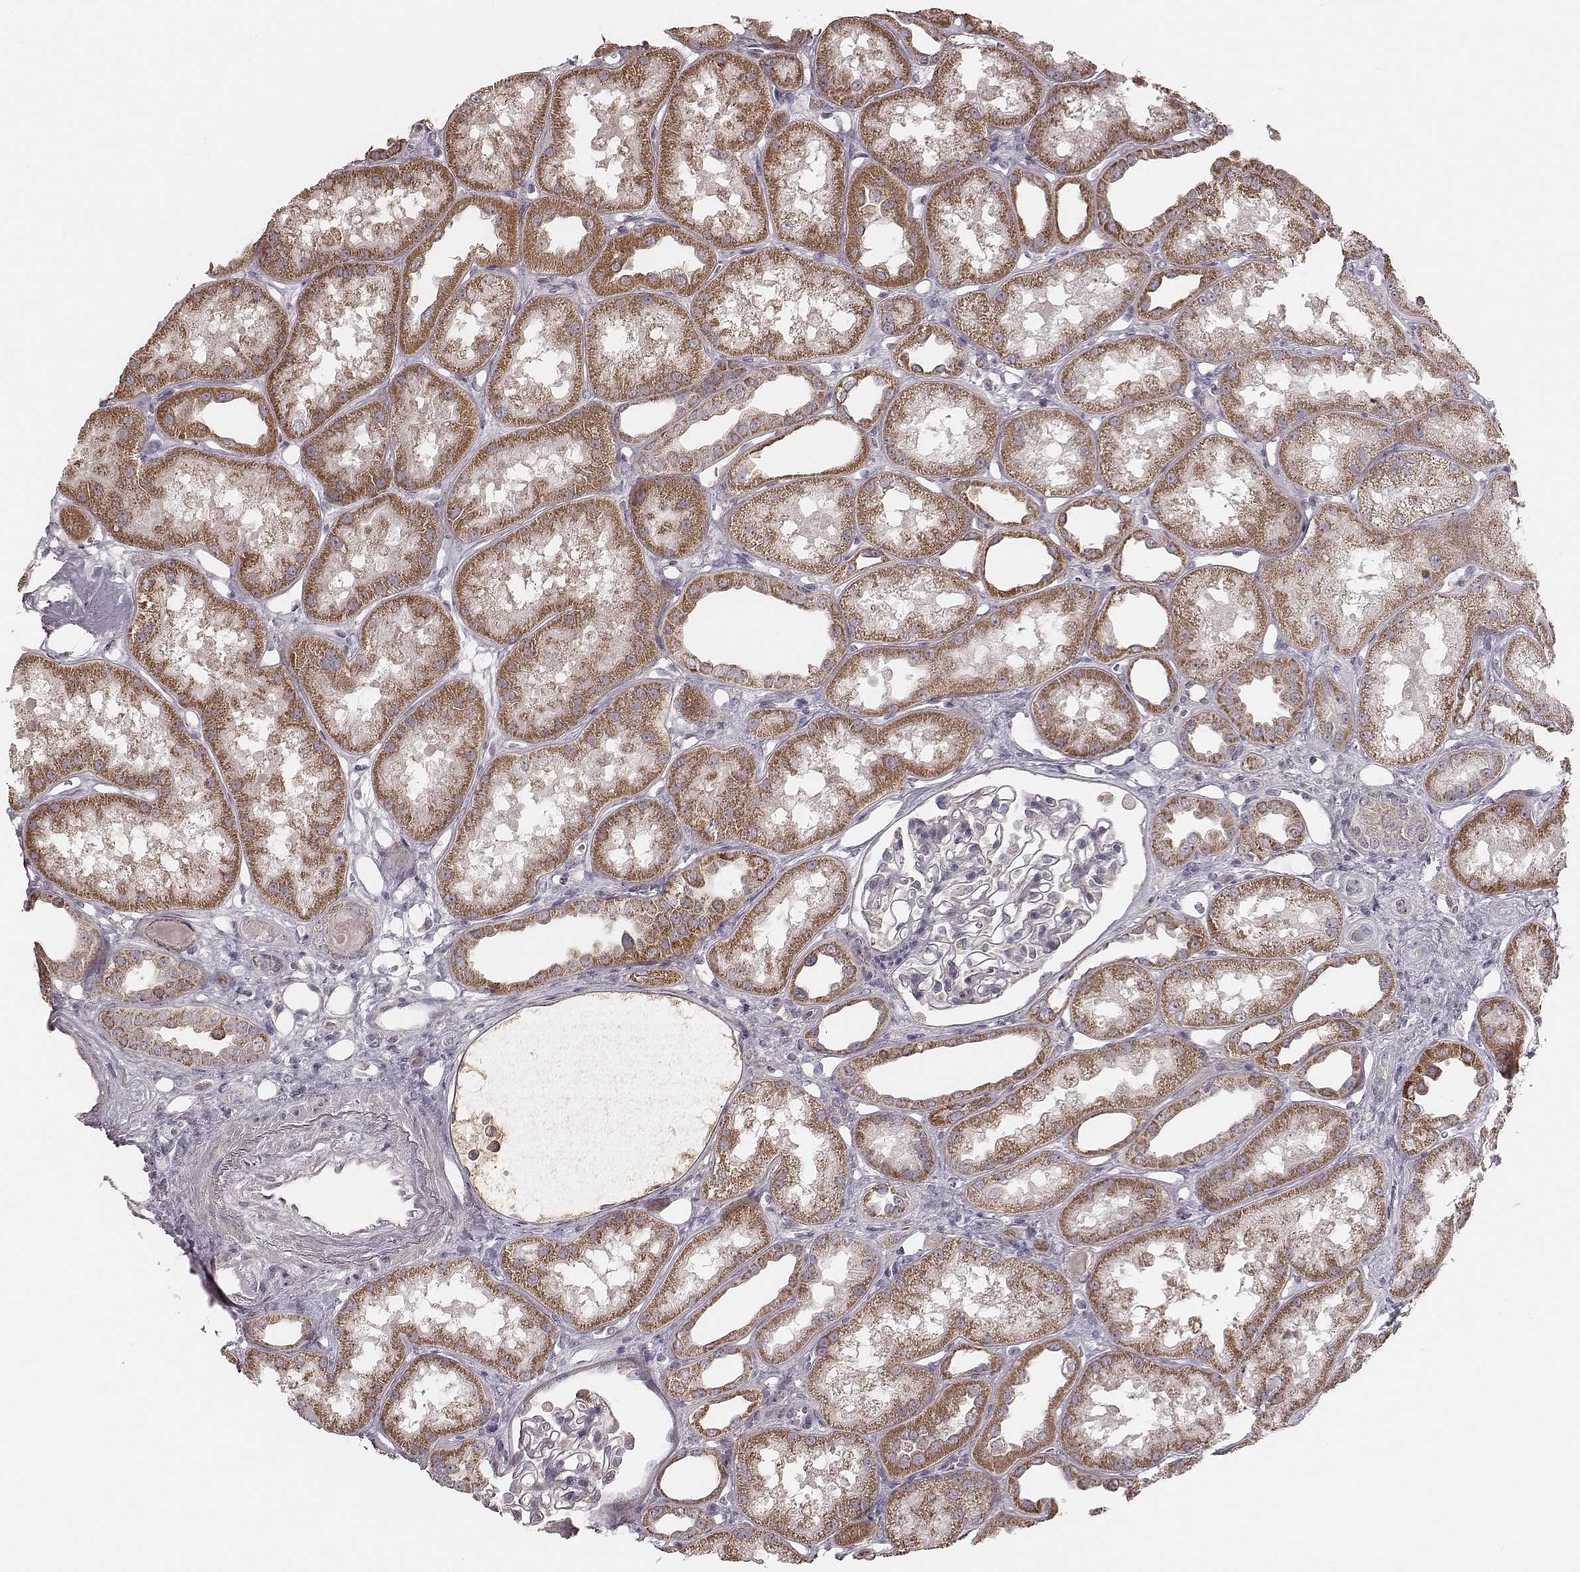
{"staining": {"intensity": "weak", "quantity": "<25%", "location": "cytoplasmic/membranous"}, "tissue": "kidney", "cell_type": "Cells in glomeruli", "image_type": "normal", "snomed": [{"axis": "morphology", "description": "Normal tissue, NOS"}, {"axis": "topography", "description": "Kidney"}], "caption": "Immunohistochemistry (IHC) histopathology image of benign kidney: human kidney stained with DAB exhibits no significant protein staining in cells in glomeruli.", "gene": "MRPS27", "patient": {"sex": "male", "age": 61}}